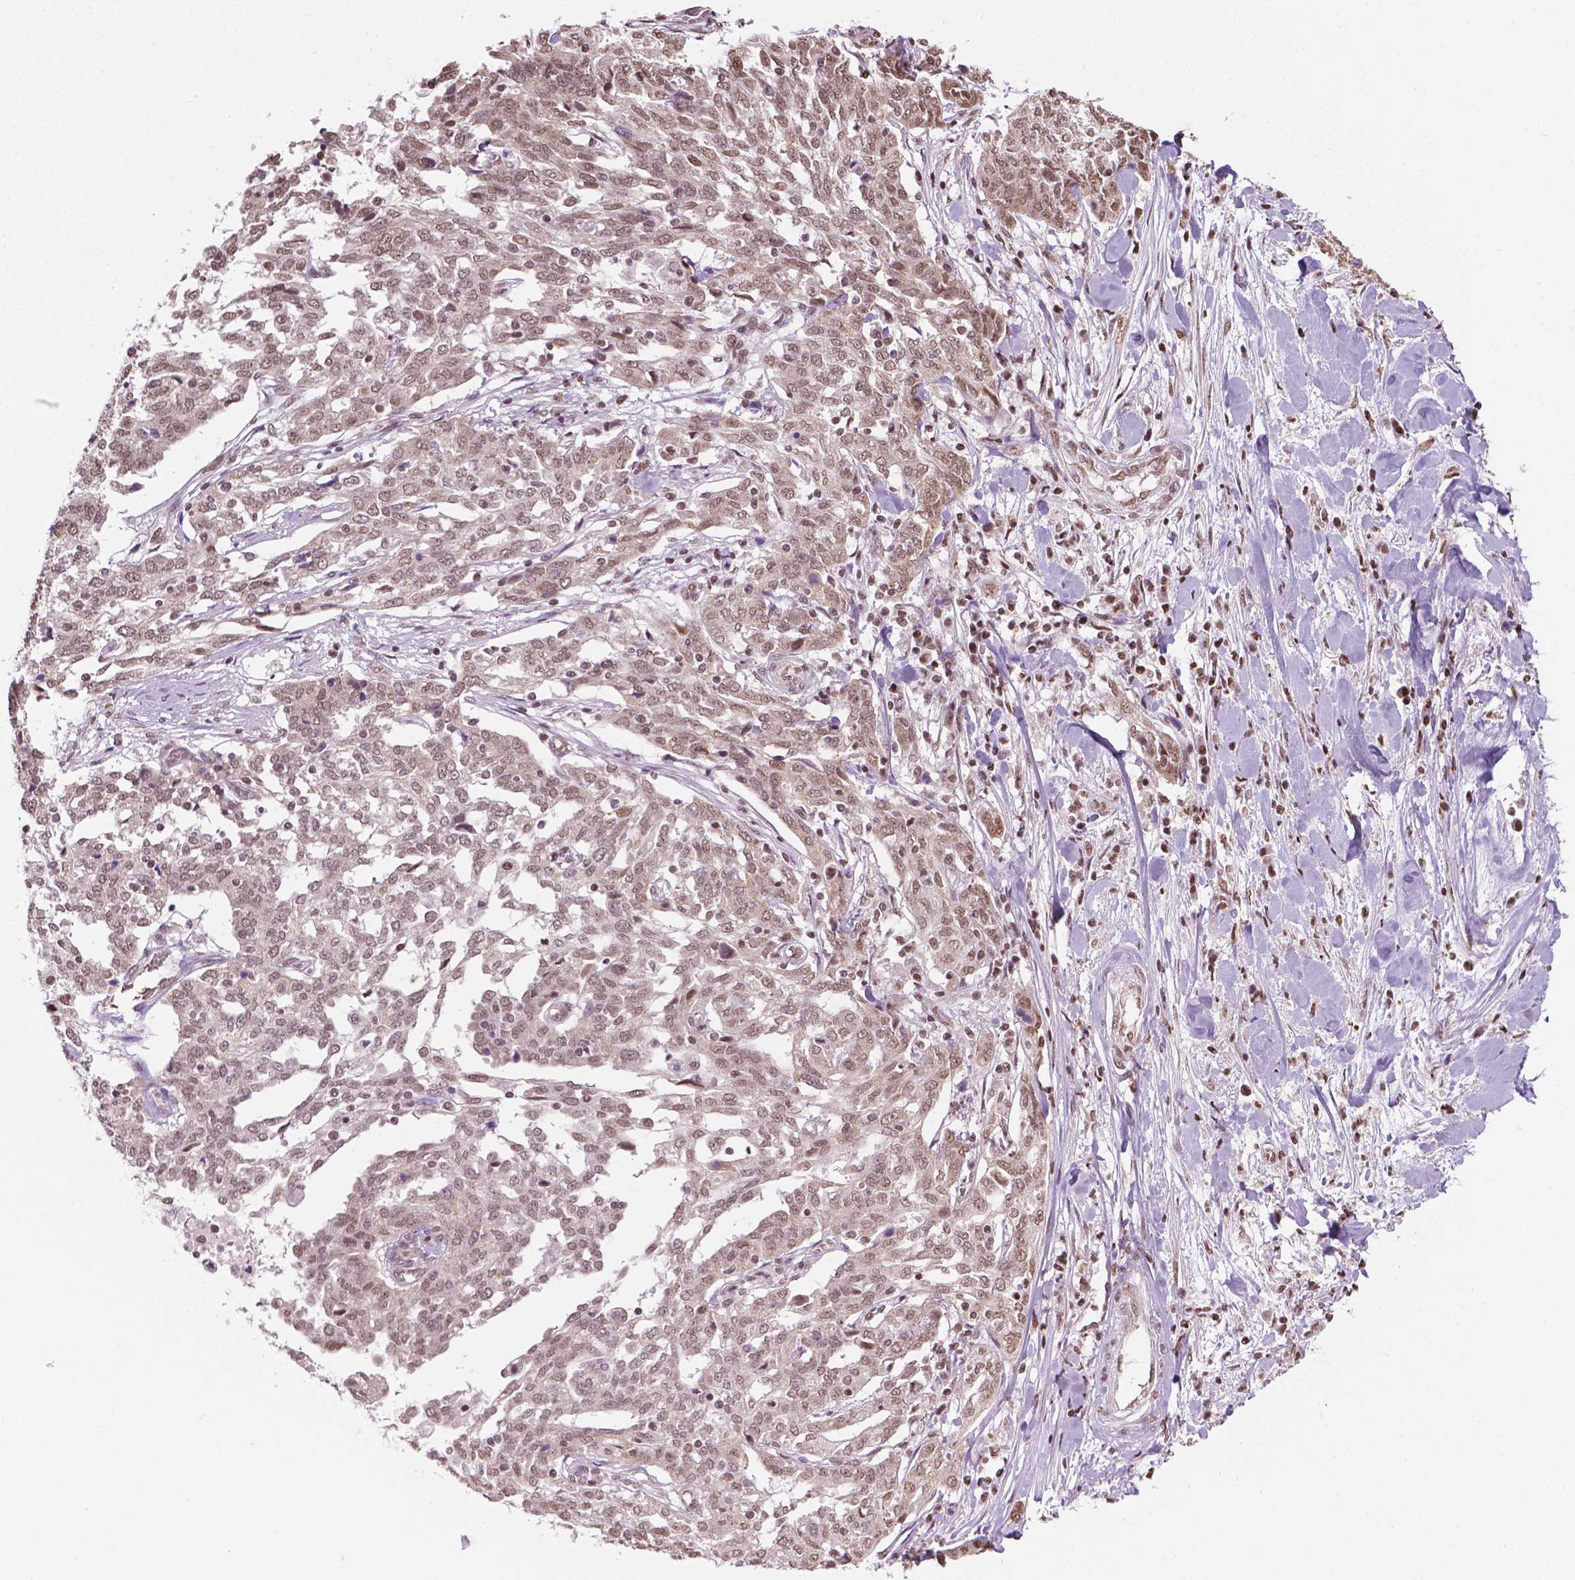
{"staining": {"intensity": "weak", "quantity": ">75%", "location": "cytoplasmic/membranous,nuclear"}, "tissue": "ovarian cancer", "cell_type": "Tumor cells", "image_type": "cancer", "snomed": [{"axis": "morphology", "description": "Cystadenocarcinoma, serous, NOS"}, {"axis": "topography", "description": "Ovary"}], "caption": "A low amount of weak cytoplasmic/membranous and nuclear positivity is appreciated in approximately >75% of tumor cells in ovarian cancer (serous cystadenocarcinoma) tissue. The protein is shown in brown color, while the nuclei are stained blue.", "gene": "COL23A1", "patient": {"sex": "female", "age": 67}}